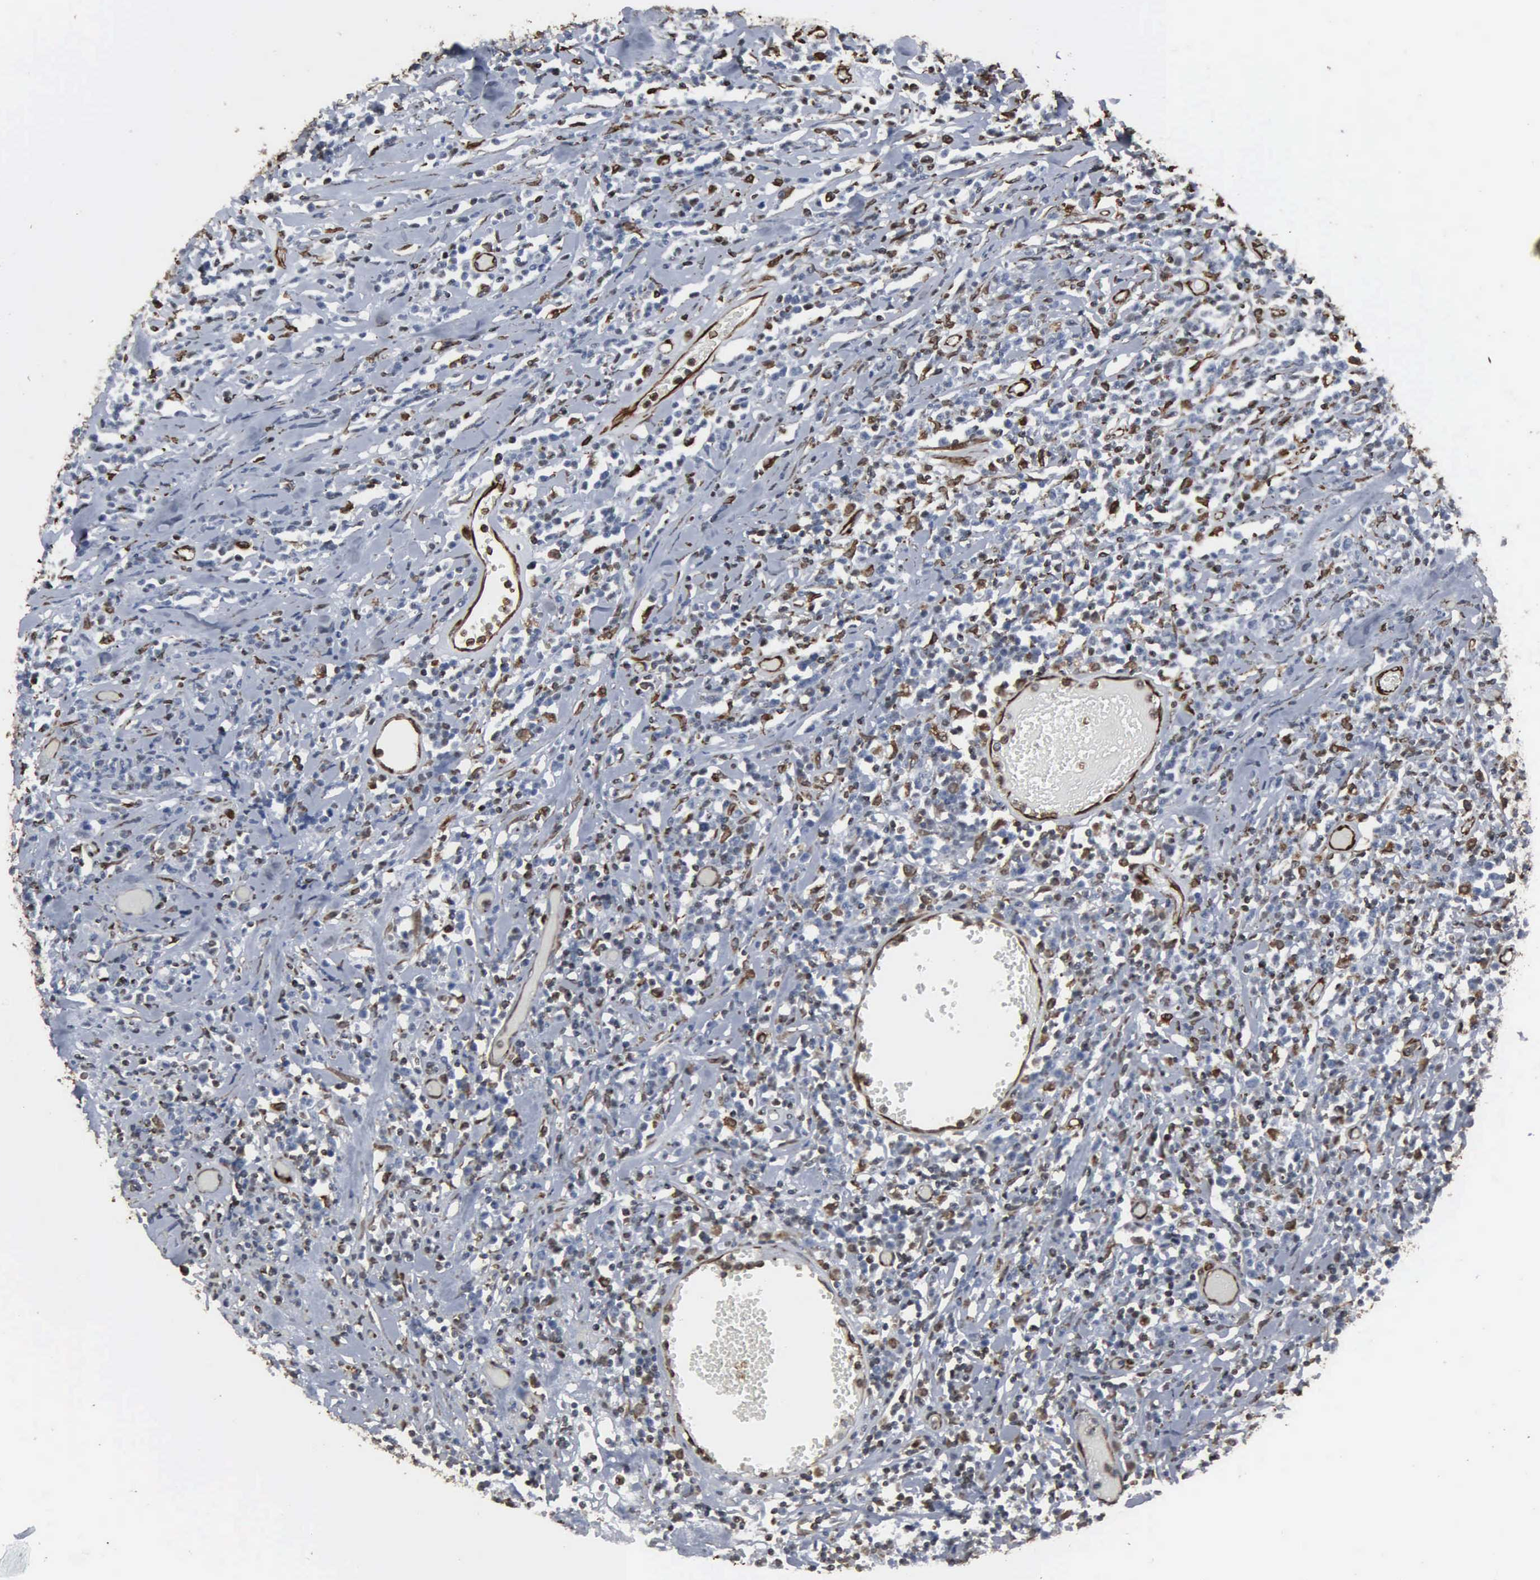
{"staining": {"intensity": "weak", "quantity": "<25%", "location": "nuclear"}, "tissue": "lymphoma", "cell_type": "Tumor cells", "image_type": "cancer", "snomed": [{"axis": "morphology", "description": "Malignant lymphoma, non-Hodgkin's type, High grade"}, {"axis": "topography", "description": "Colon"}], "caption": "A high-resolution image shows immunohistochemistry staining of high-grade malignant lymphoma, non-Hodgkin's type, which reveals no significant staining in tumor cells.", "gene": "CCNE1", "patient": {"sex": "male", "age": 82}}